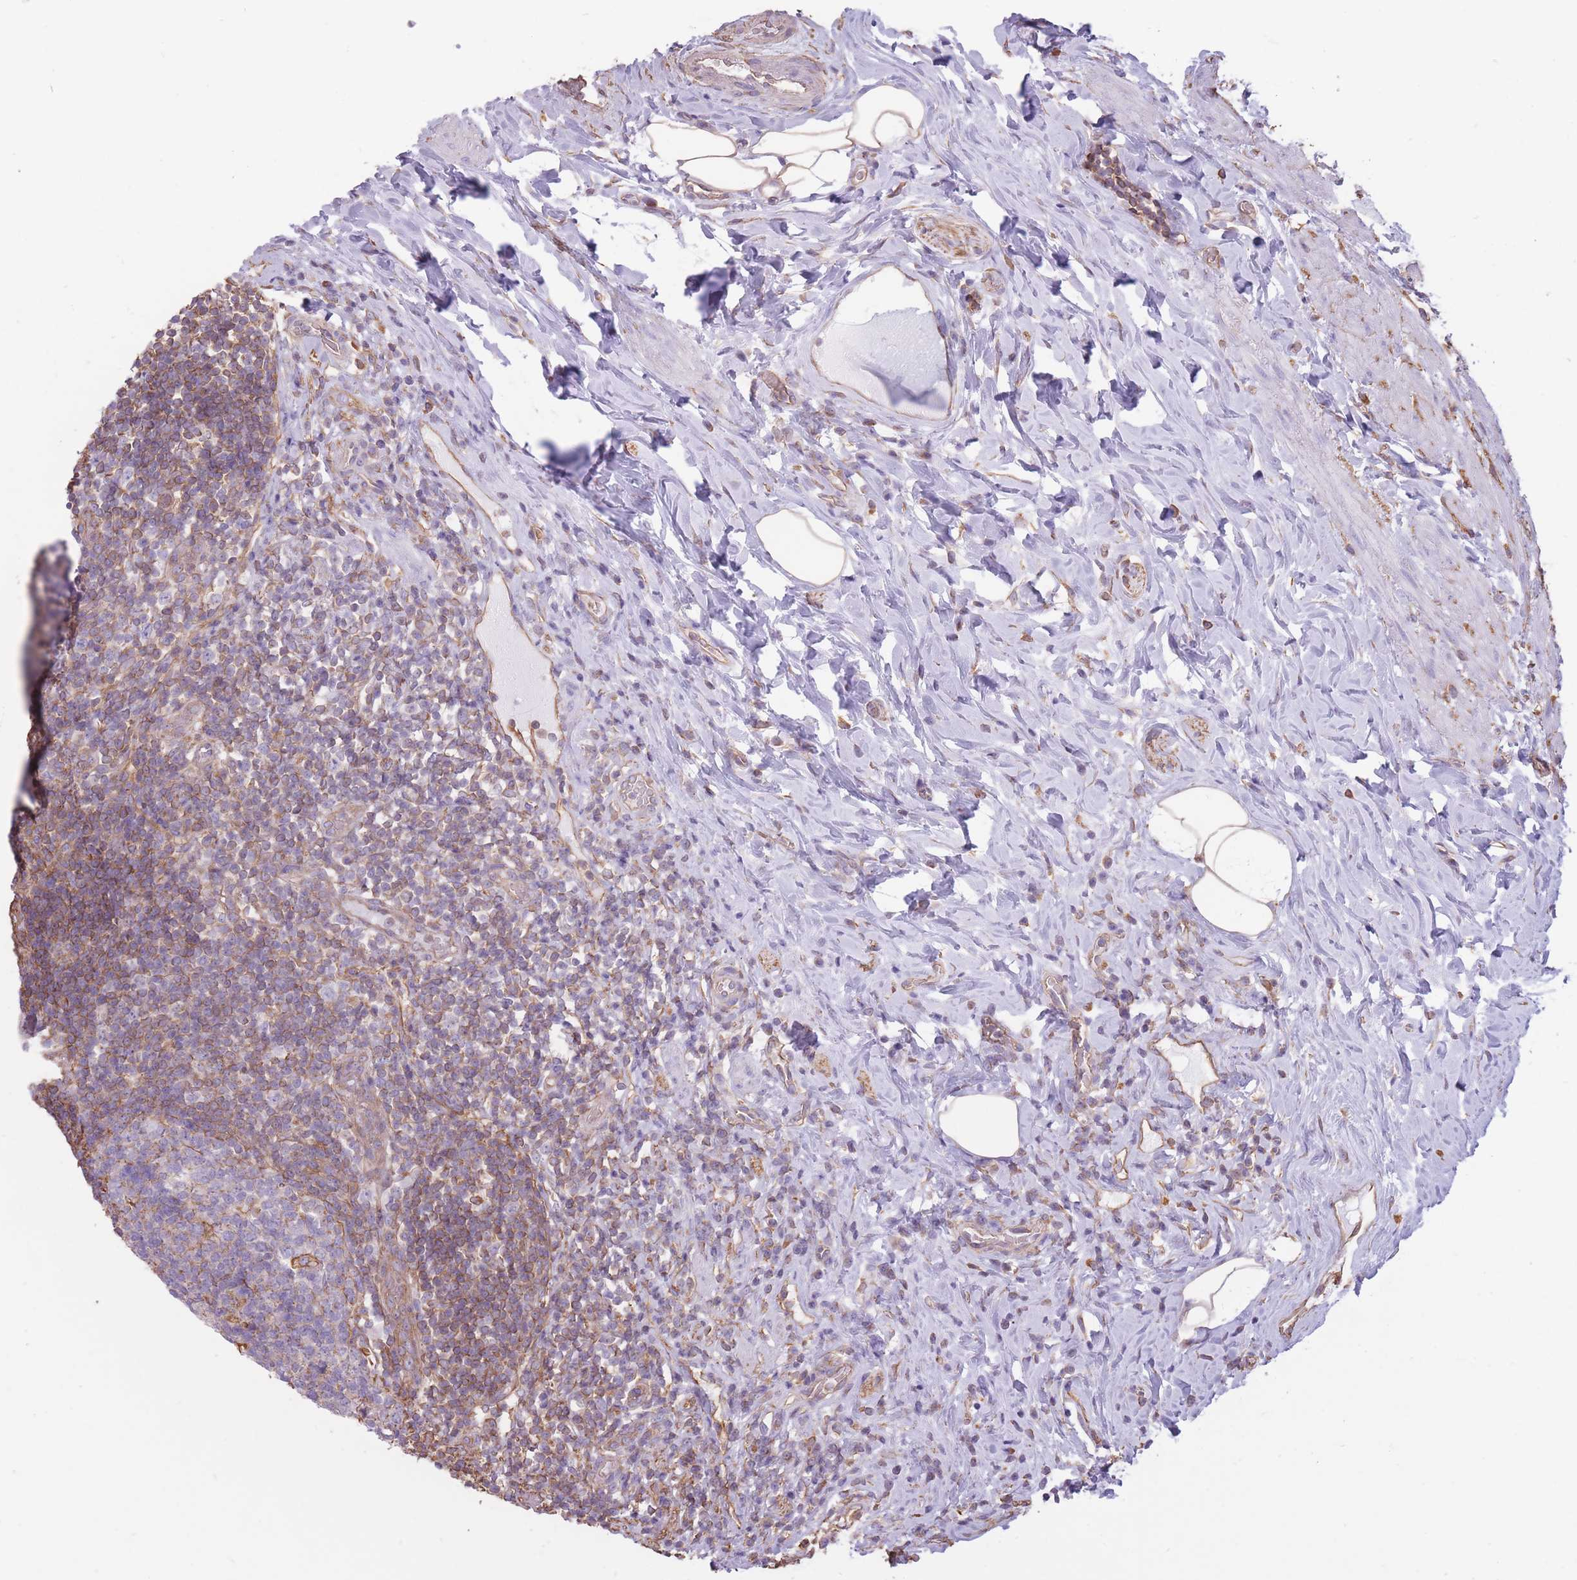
{"staining": {"intensity": "moderate", "quantity": "<25%", "location": "cytoplasmic/membranous"}, "tissue": "appendix", "cell_type": "Glandular cells", "image_type": "normal", "snomed": [{"axis": "morphology", "description": "Normal tissue, NOS"}, {"axis": "topography", "description": "Appendix"}], "caption": "A low amount of moderate cytoplasmic/membranous expression is seen in approximately <25% of glandular cells in benign appendix. The staining is performed using DAB brown chromogen to label protein expression. The nuclei are counter-stained blue using hematoxylin.", "gene": "ADD1", "patient": {"sex": "female", "age": 43}}